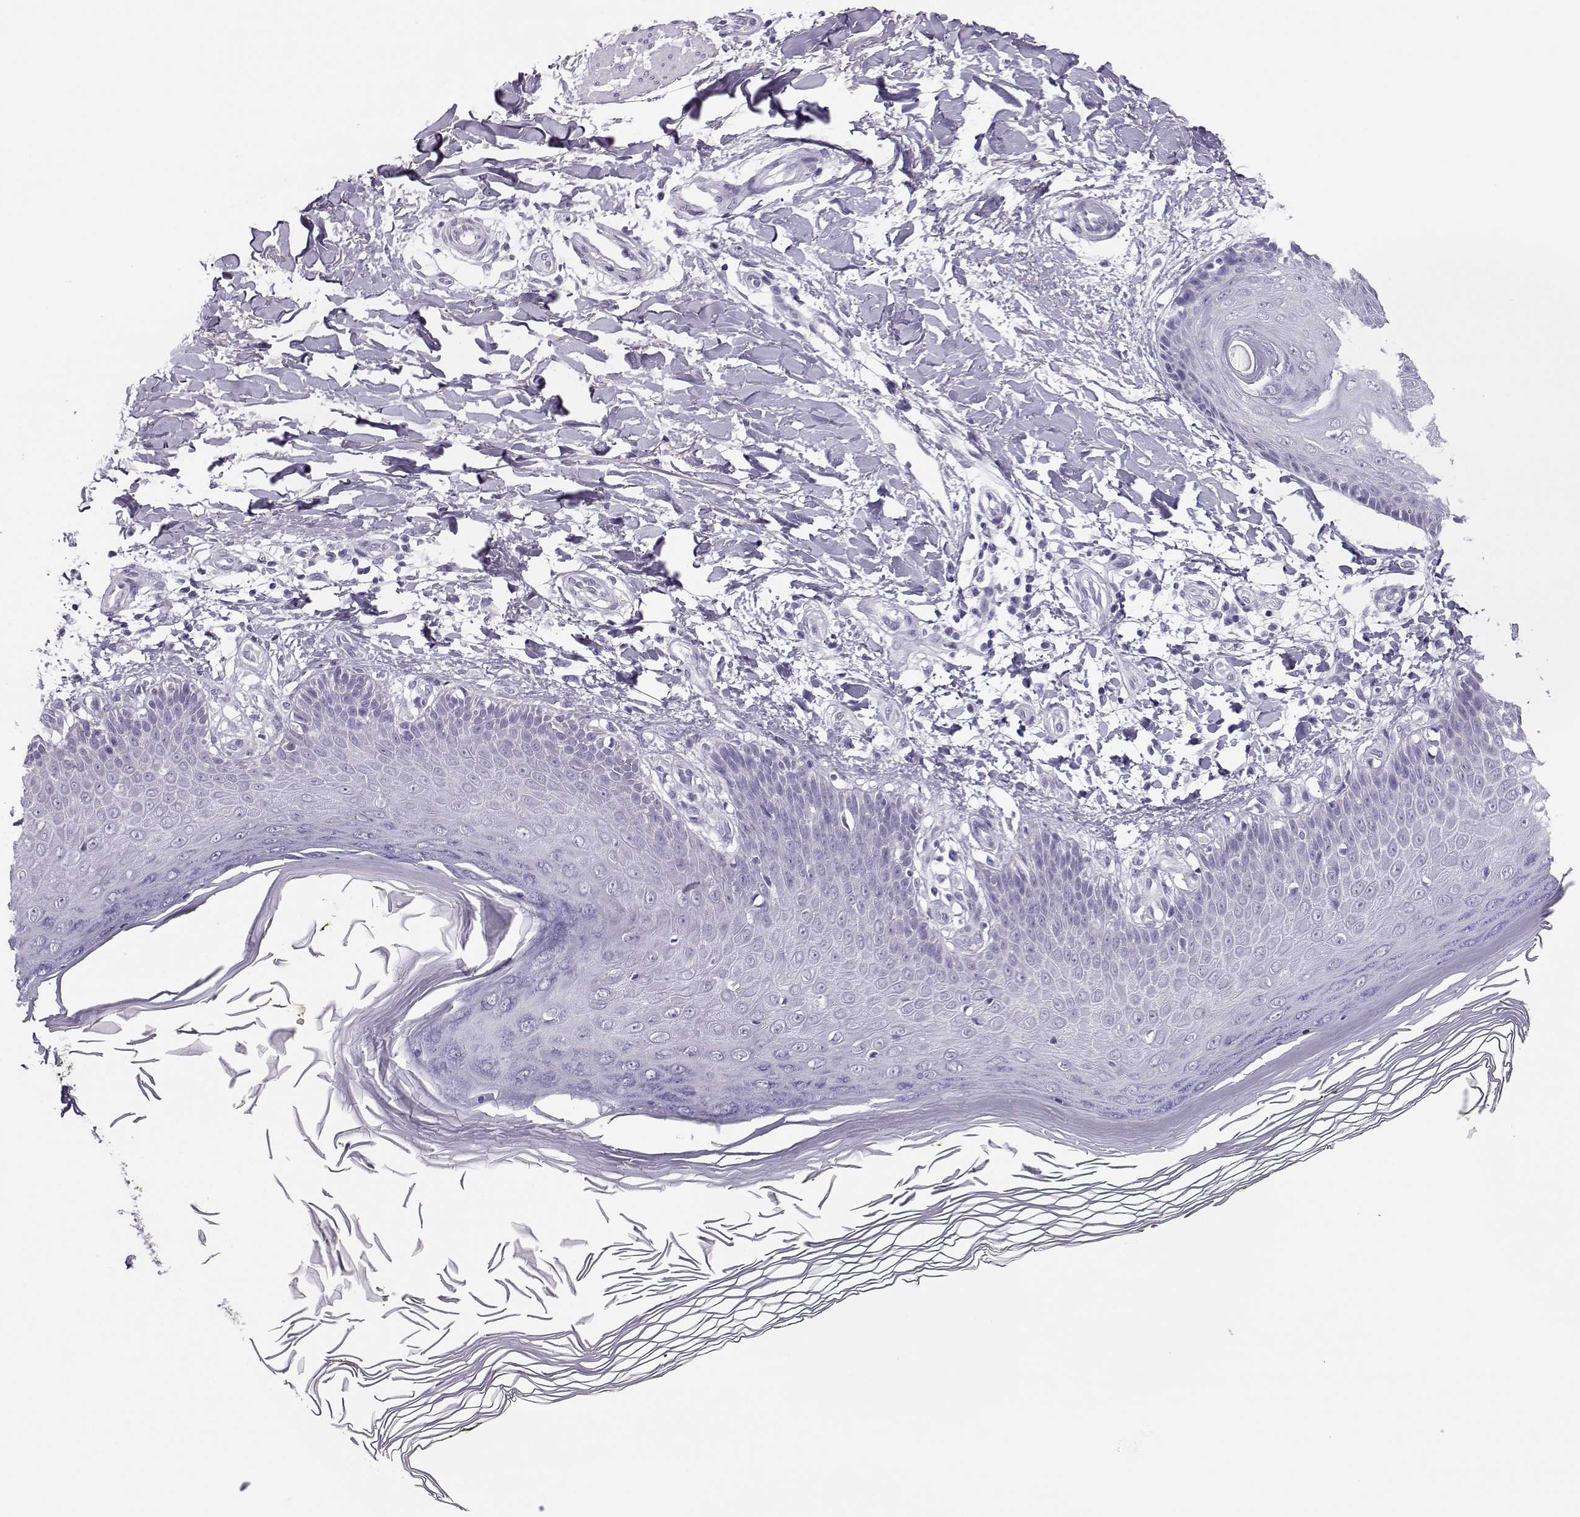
{"staining": {"intensity": "negative", "quantity": "none", "location": "none"}, "tissue": "skin", "cell_type": "Fibroblasts", "image_type": "normal", "snomed": [{"axis": "morphology", "description": "Normal tissue, NOS"}, {"axis": "topography", "description": "Skin"}], "caption": "The photomicrograph shows no significant expression in fibroblasts of skin.", "gene": "CFAP77", "patient": {"sex": "female", "age": 62}}